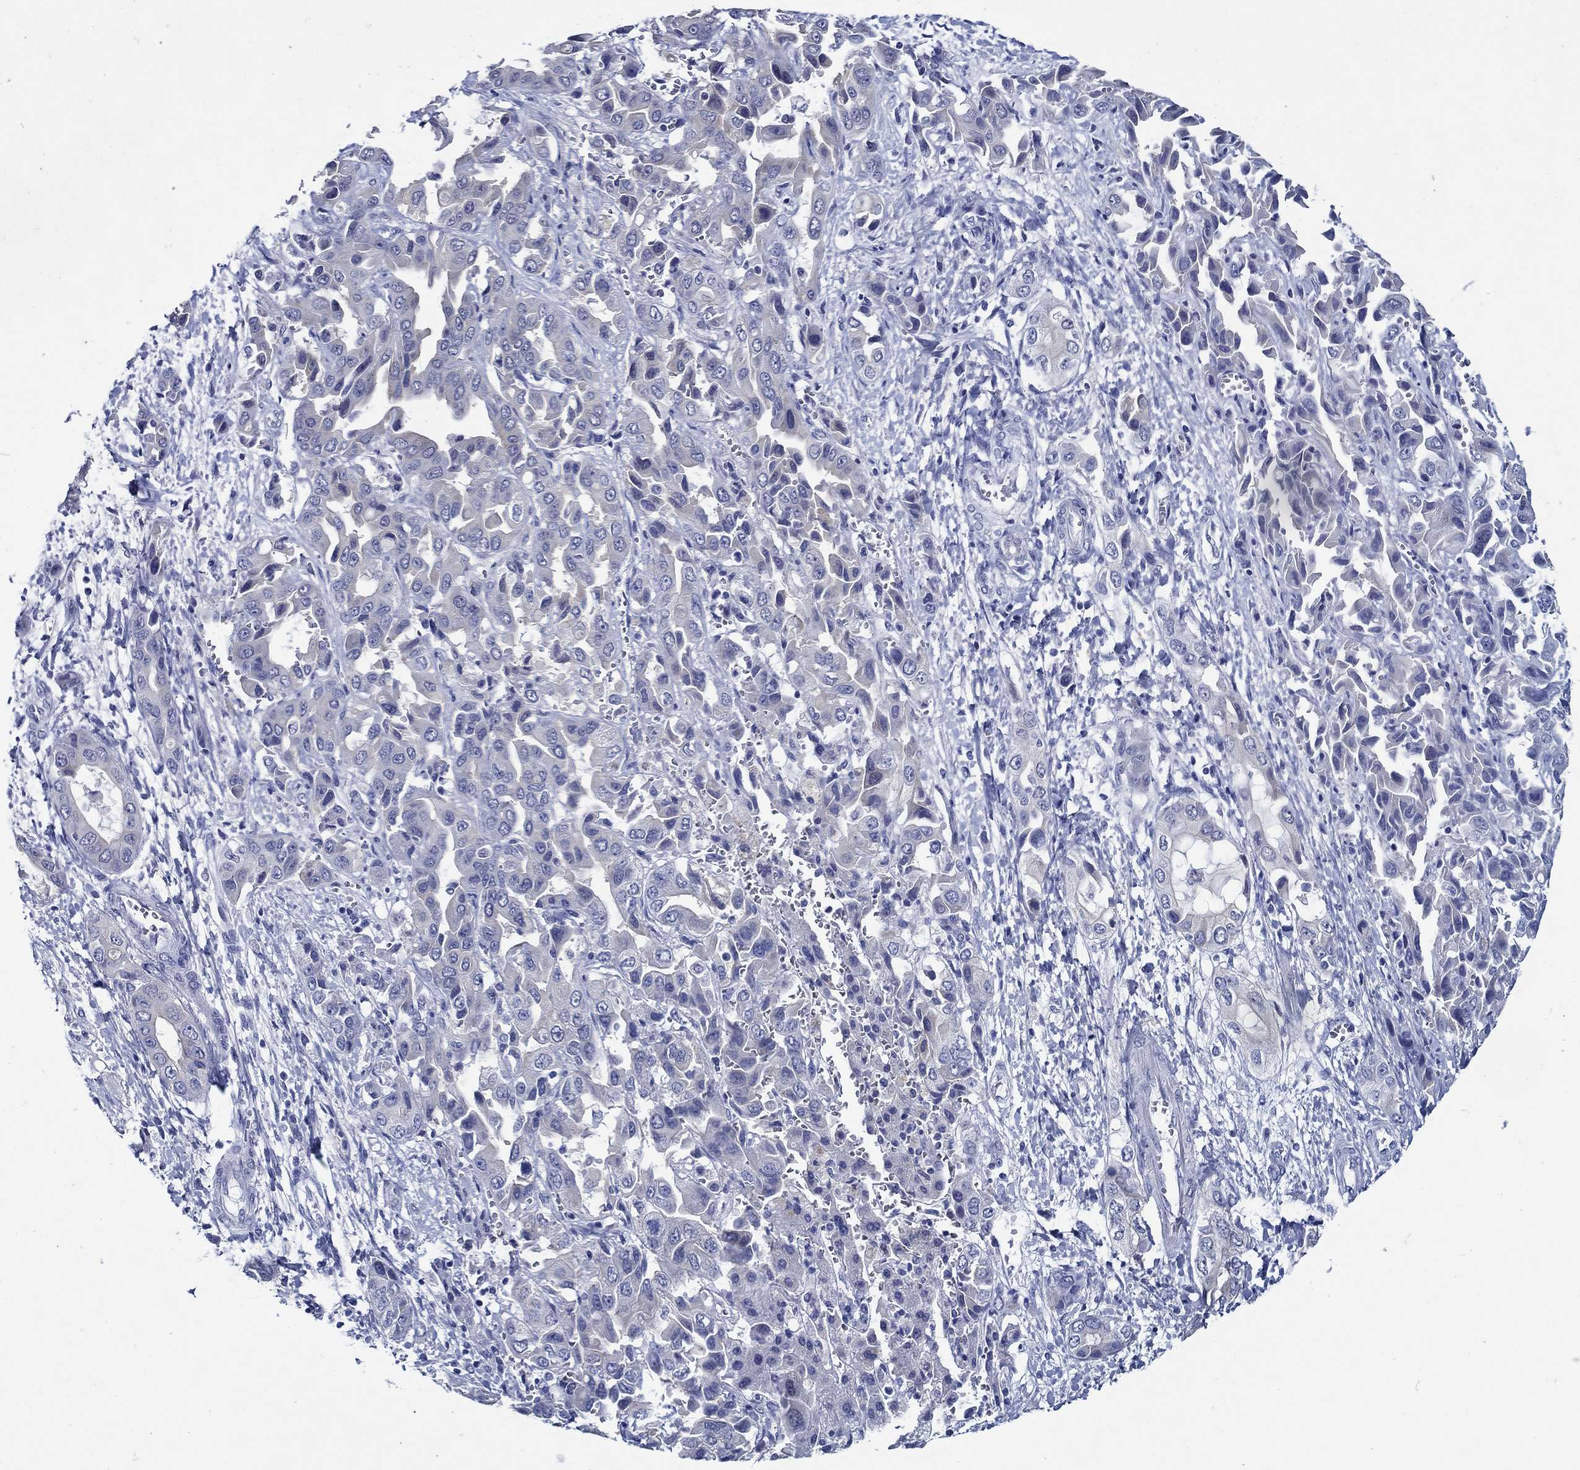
{"staining": {"intensity": "negative", "quantity": "none", "location": "none"}, "tissue": "liver cancer", "cell_type": "Tumor cells", "image_type": "cancer", "snomed": [{"axis": "morphology", "description": "Cholangiocarcinoma"}, {"axis": "topography", "description": "Liver"}], "caption": "An immunohistochemistry histopathology image of cholangiocarcinoma (liver) is shown. There is no staining in tumor cells of cholangiocarcinoma (liver).", "gene": "MC2R", "patient": {"sex": "female", "age": 52}}